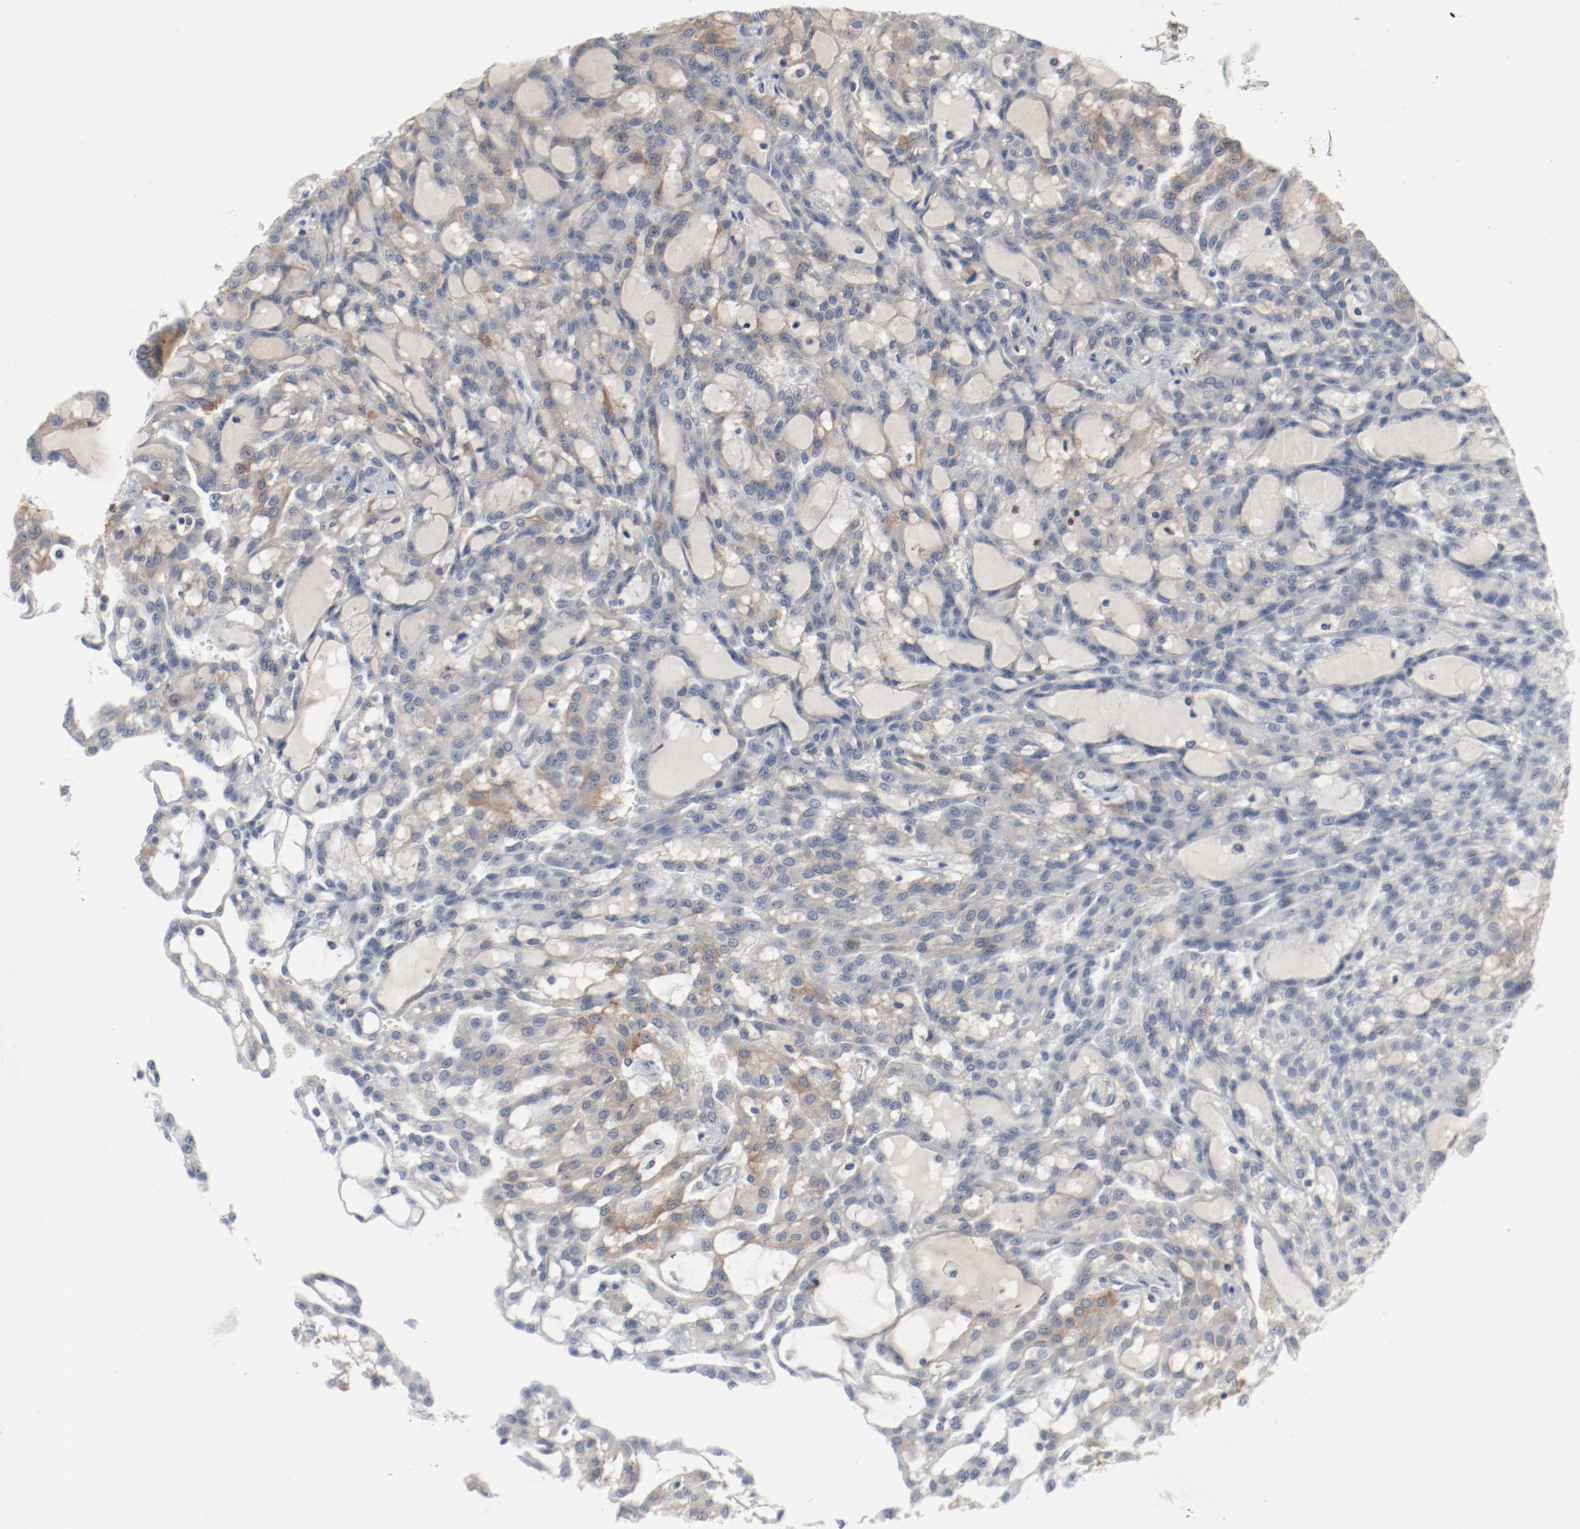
{"staining": {"intensity": "negative", "quantity": "none", "location": "none"}, "tissue": "renal cancer", "cell_type": "Tumor cells", "image_type": "cancer", "snomed": [{"axis": "morphology", "description": "Adenocarcinoma, NOS"}, {"axis": "topography", "description": "Kidney"}], "caption": "There is no significant expression in tumor cells of renal cancer.", "gene": "FOXP1", "patient": {"sex": "male", "age": 63}}